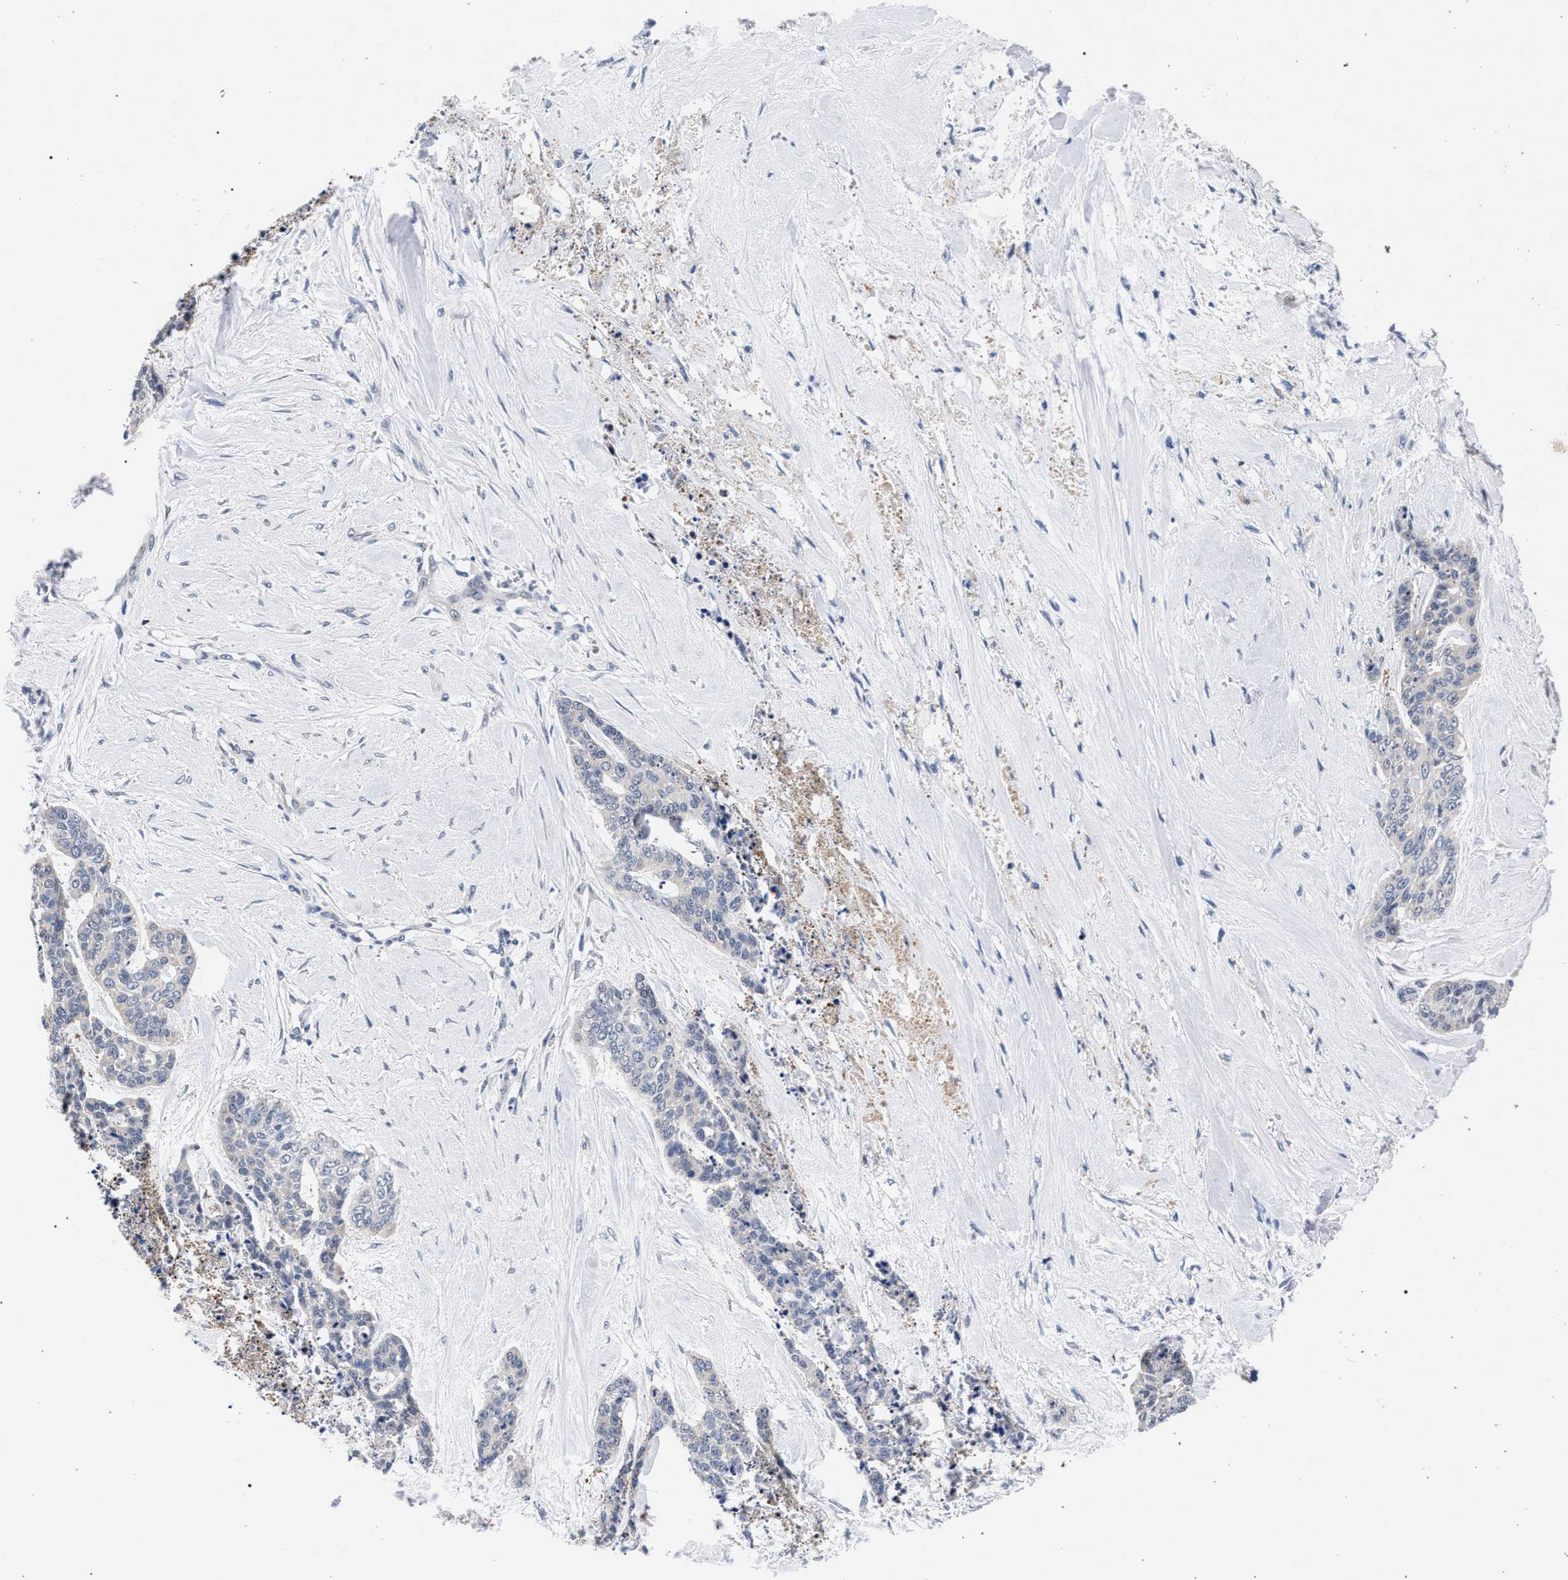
{"staining": {"intensity": "negative", "quantity": "none", "location": "none"}, "tissue": "skin cancer", "cell_type": "Tumor cells", "image_type": "cancer", "snomed": [{"axis": "morphology", "description": "Basal cell carcinoma"}, {"axis": "topography", "description": "Skin"}], "caption": "High power microscopy photomicrograph of an immunohistochemistry histopathology image of skin basal cell carcinoma, revealing no significant positivity in tumor cells.", "gene": "ZNF462", "patient": {"sex": "female", "age": 64}}